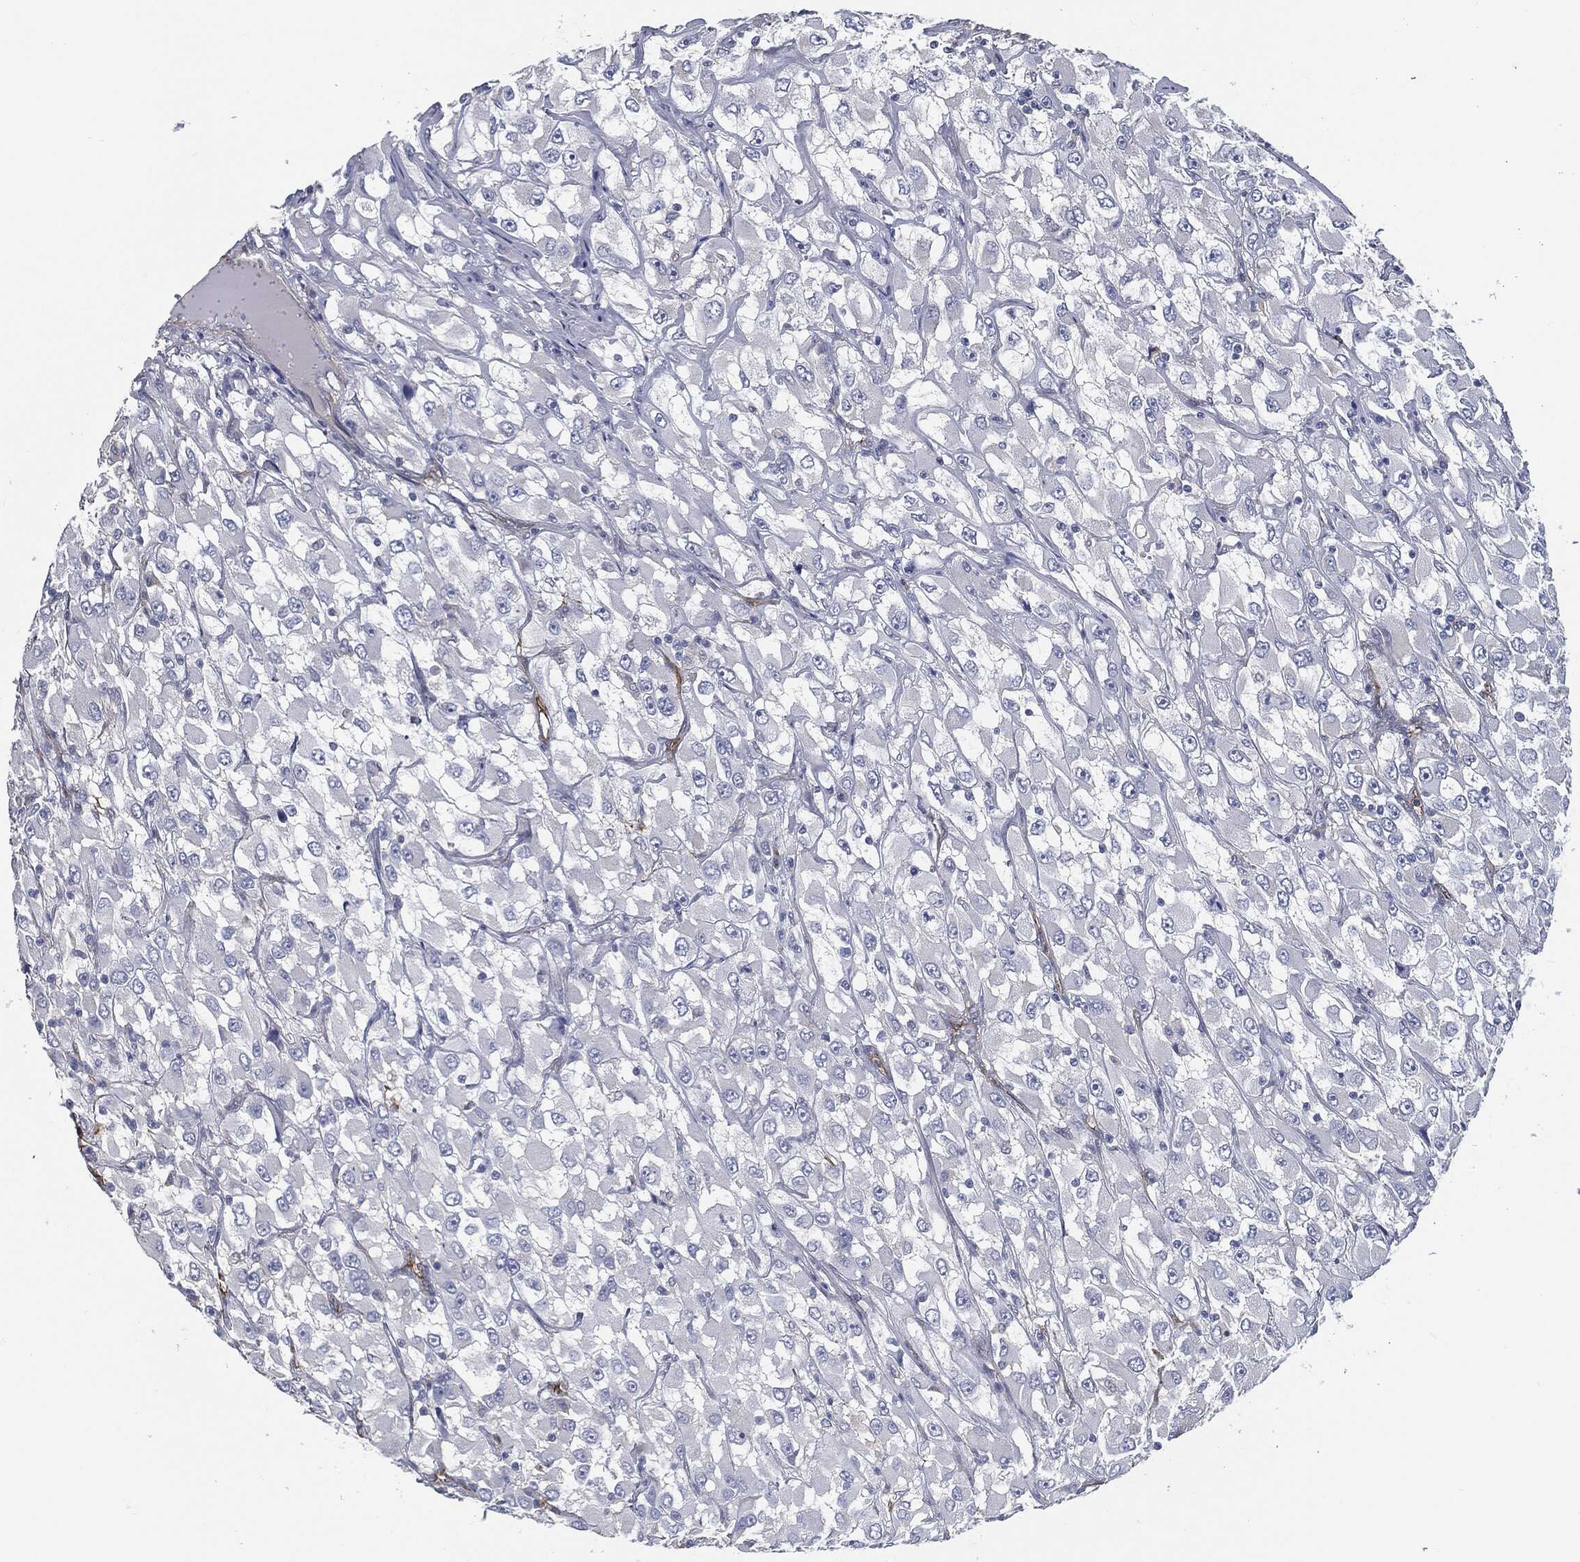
{"staining": {"intensity": "negative", "quantity": "none", "location": "none"}, "tissue": "renal cancer", "cell_type": "Tumor cells", "image_type": "cancer", "snomed": [{"axis": "morphology", "description": "Adenocarcinoma, NOS"}, {"axis": "topography", "description": "Kidney"}], "caption": "Photomicrograph shows no significant protein positivity in tumor cells of renal adenocarcinoma.", "gene": "SVIL", "patient": {"sex": "female", "age": 52}}